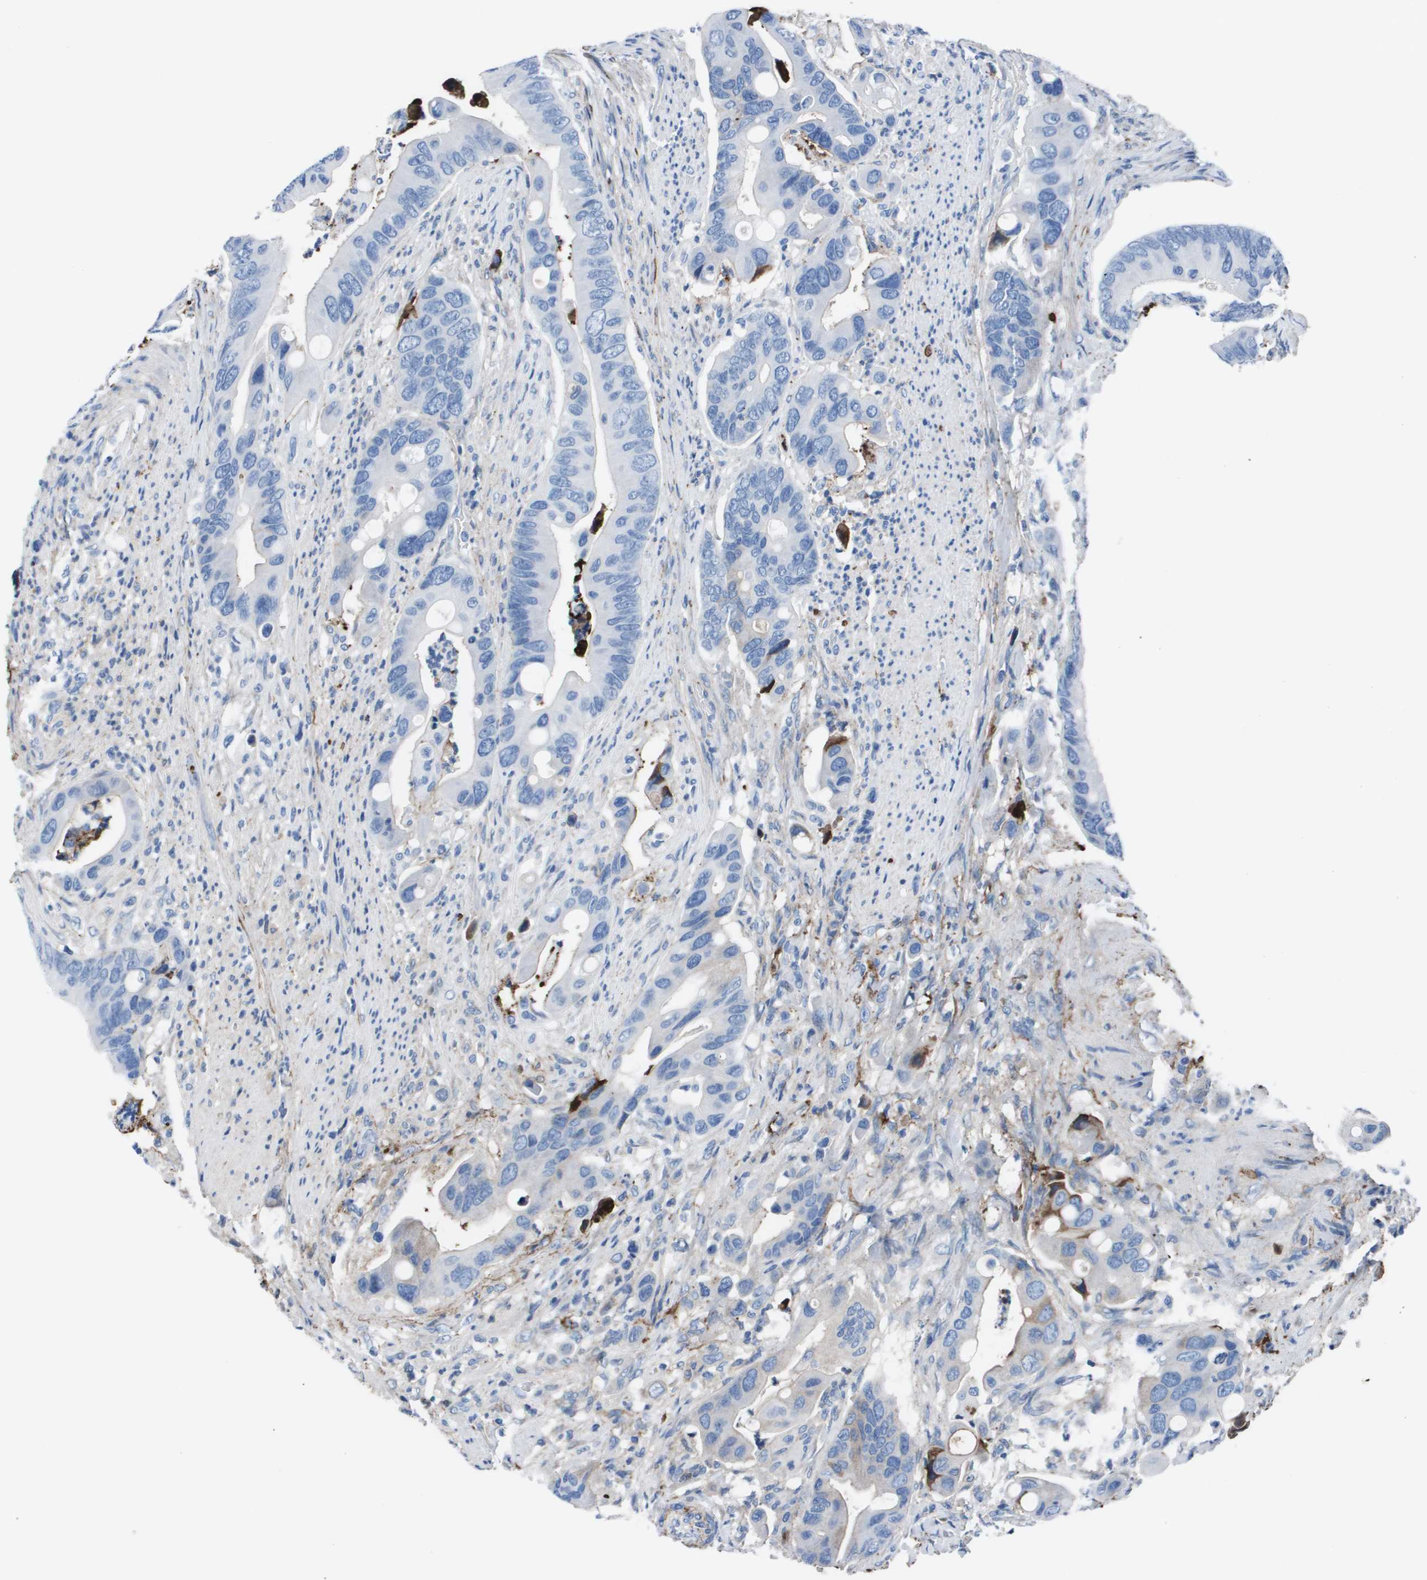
{"staining": {"intensity": "negative", "quantity": "none", "location": "none"}, "tissue": "colorectal cancer", "cell_type": "Tumor cells", "image_type": "cancer", "snomed": [{"axis": "morphology", "description": "Adenocarcinoma, NOS"}, {"axis": "topography", "description": "Rectum"}], "caption": "Immunohistochemistry (IHC) of human colorectal adenocarcinoma exhibits no positivity in tumor cells. (Stains: DAB immunohistochemistry with hematoxylin counter stain, Microscopy: brightfield microscopy at high magnification).", "gene": "VTN", "patient": {"sex": "female", "age": 57}}